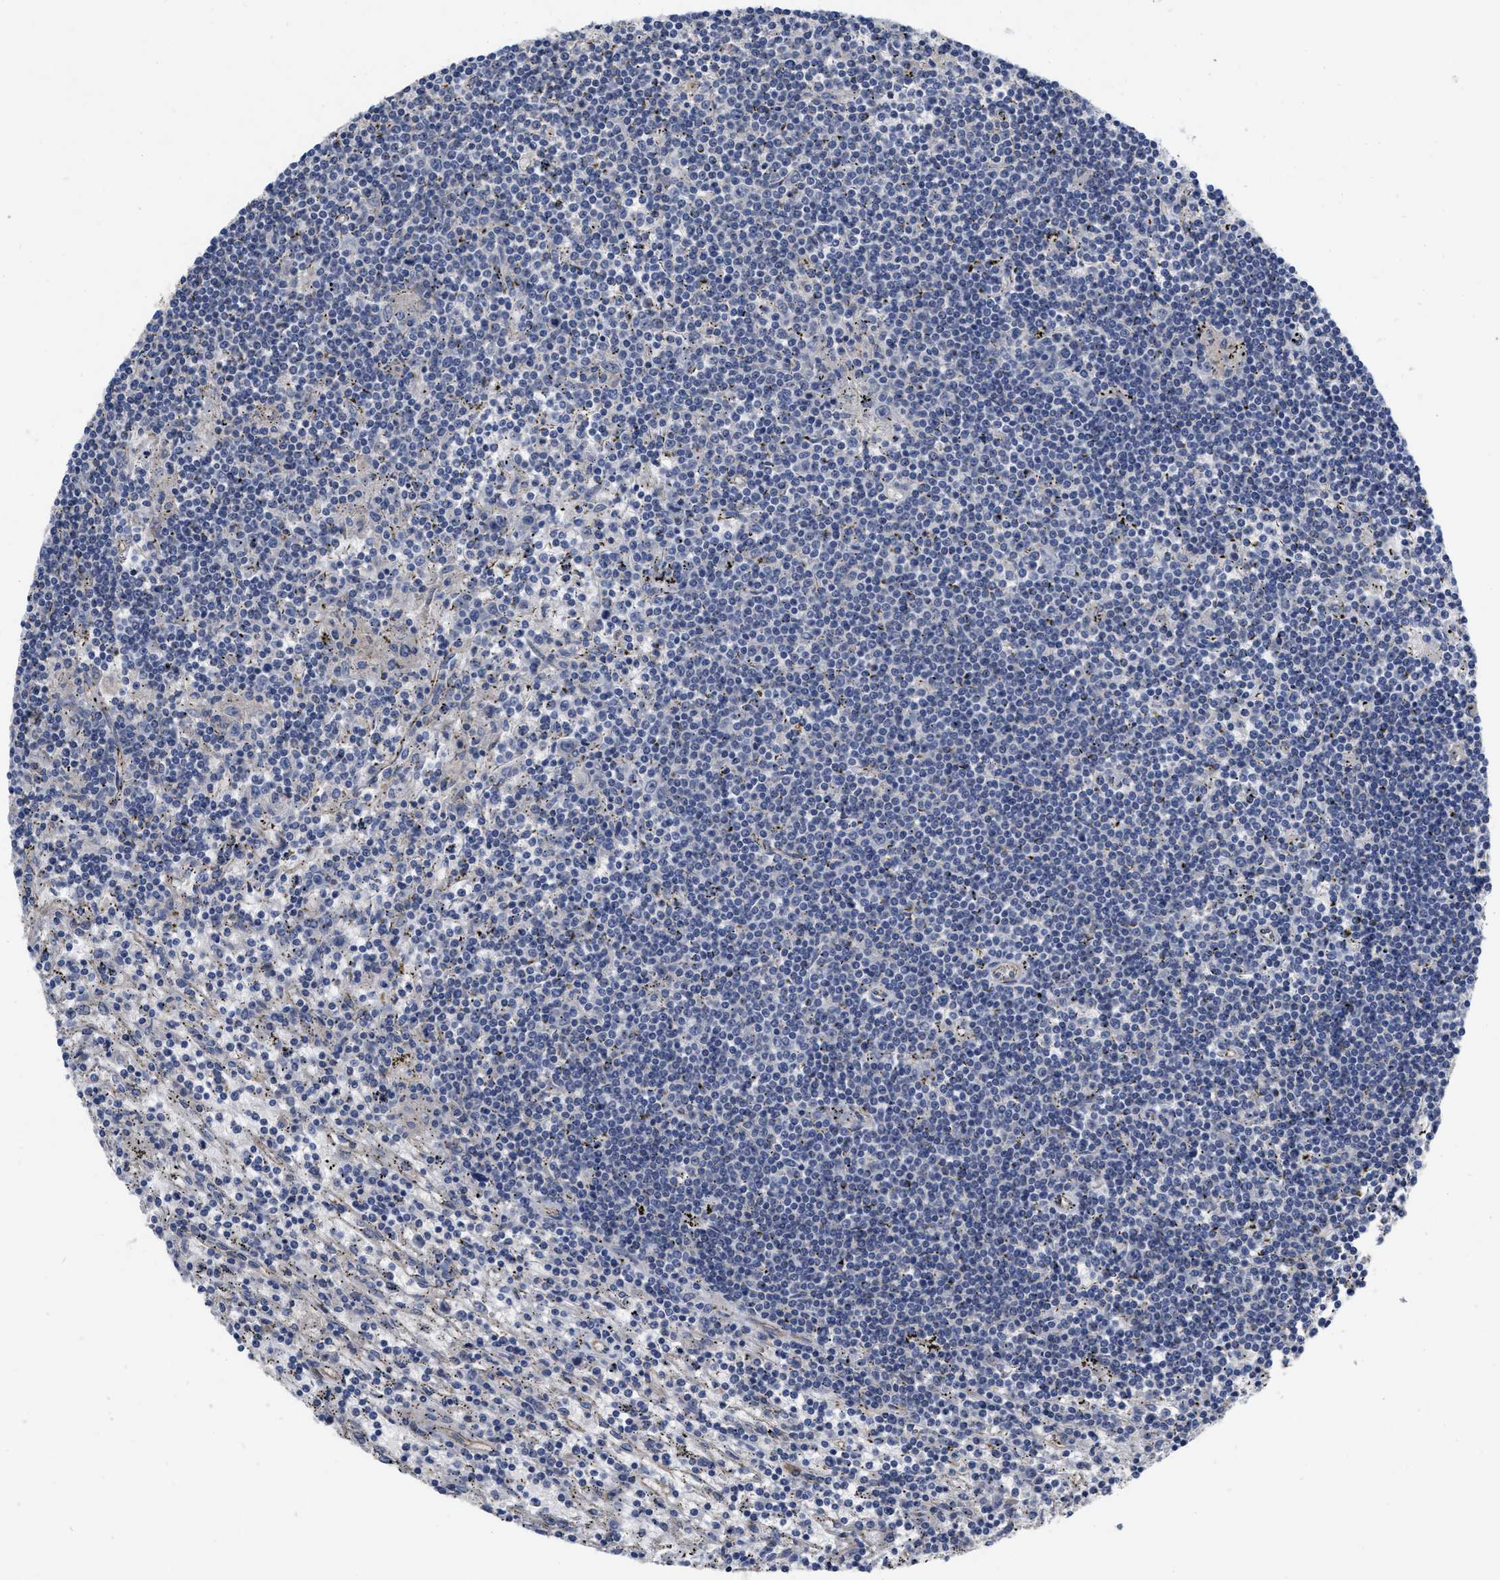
{"staining": {"intensity": "negative", "quantity": "none", "location": "none"}, "tissue": "lymphoma", "cell_type": "Tumor cells", "image_type": "cancer", "snomed": [{"axis": "morphology", "description": "Malignant lymphoma, non-Hodgkin's type, Low grade"}, {"axis": "topography", "description": "Spleen"}], "caption": "Histopathology image shows no protein staining in tumor cells of lymphoma tissue.", "gene": "ARHGEF26", "patient": {"sex": "male", "age": 76}}